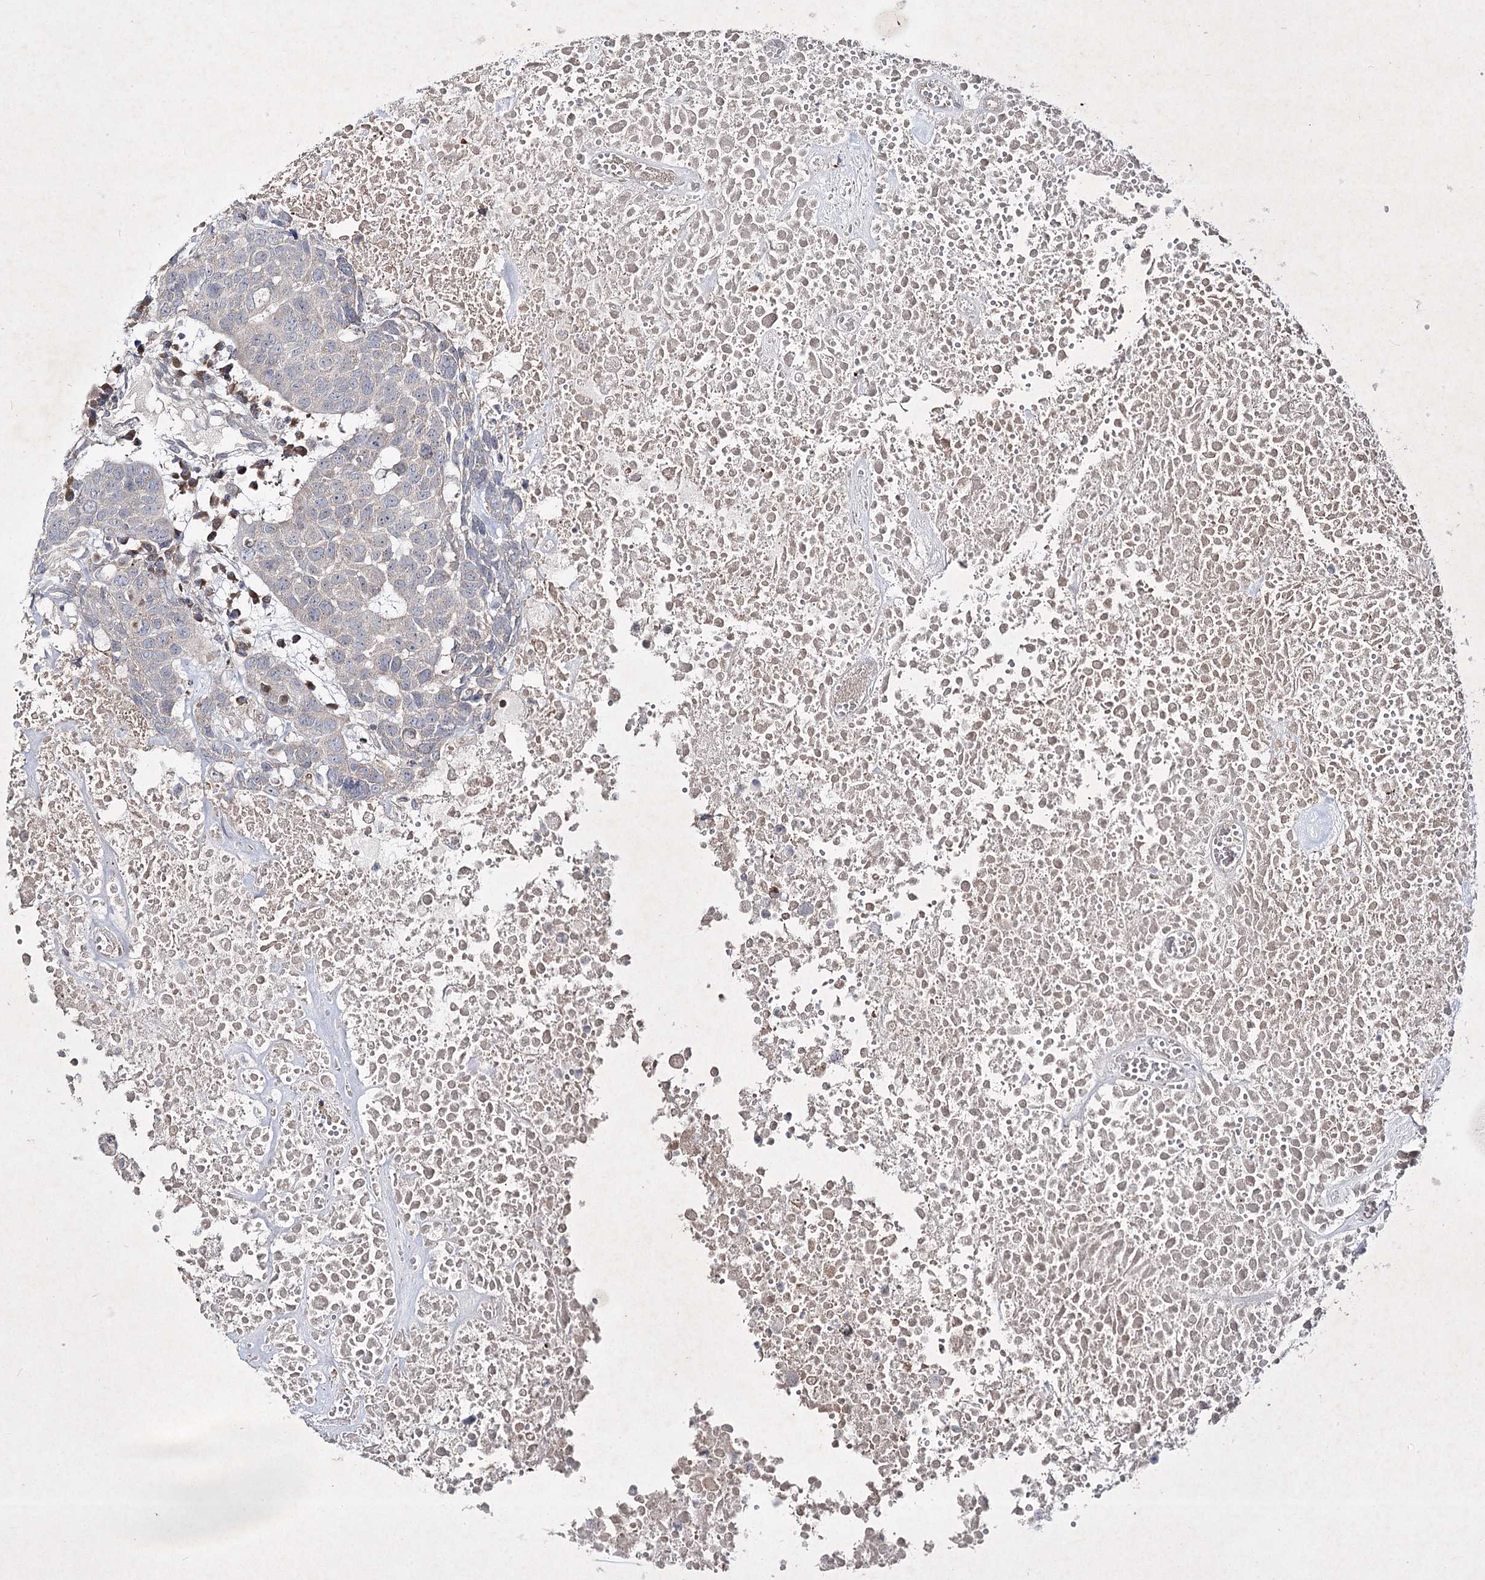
{"staining": {"intensity": "negative", "quantity": "none", "location": "none"}, "tissue": "head and neck cancer", "cell_type": "Tumor cells", "image_type": "cancer", "snomed": [{"axis": "morphology", "description": "Squamous cell carcinoma, NOS"}, {"axis": "topography", "description": "Head-Neck"}], "caption": "Immunohistochemistry (IHC) micrograph of human head and neck cancer (squamous cell carcinoma) stained for a protein (brown), which shows no positivity in tumor cells.", "gene": "CIB2", "patient": {"sex": "male", "age": 66}}